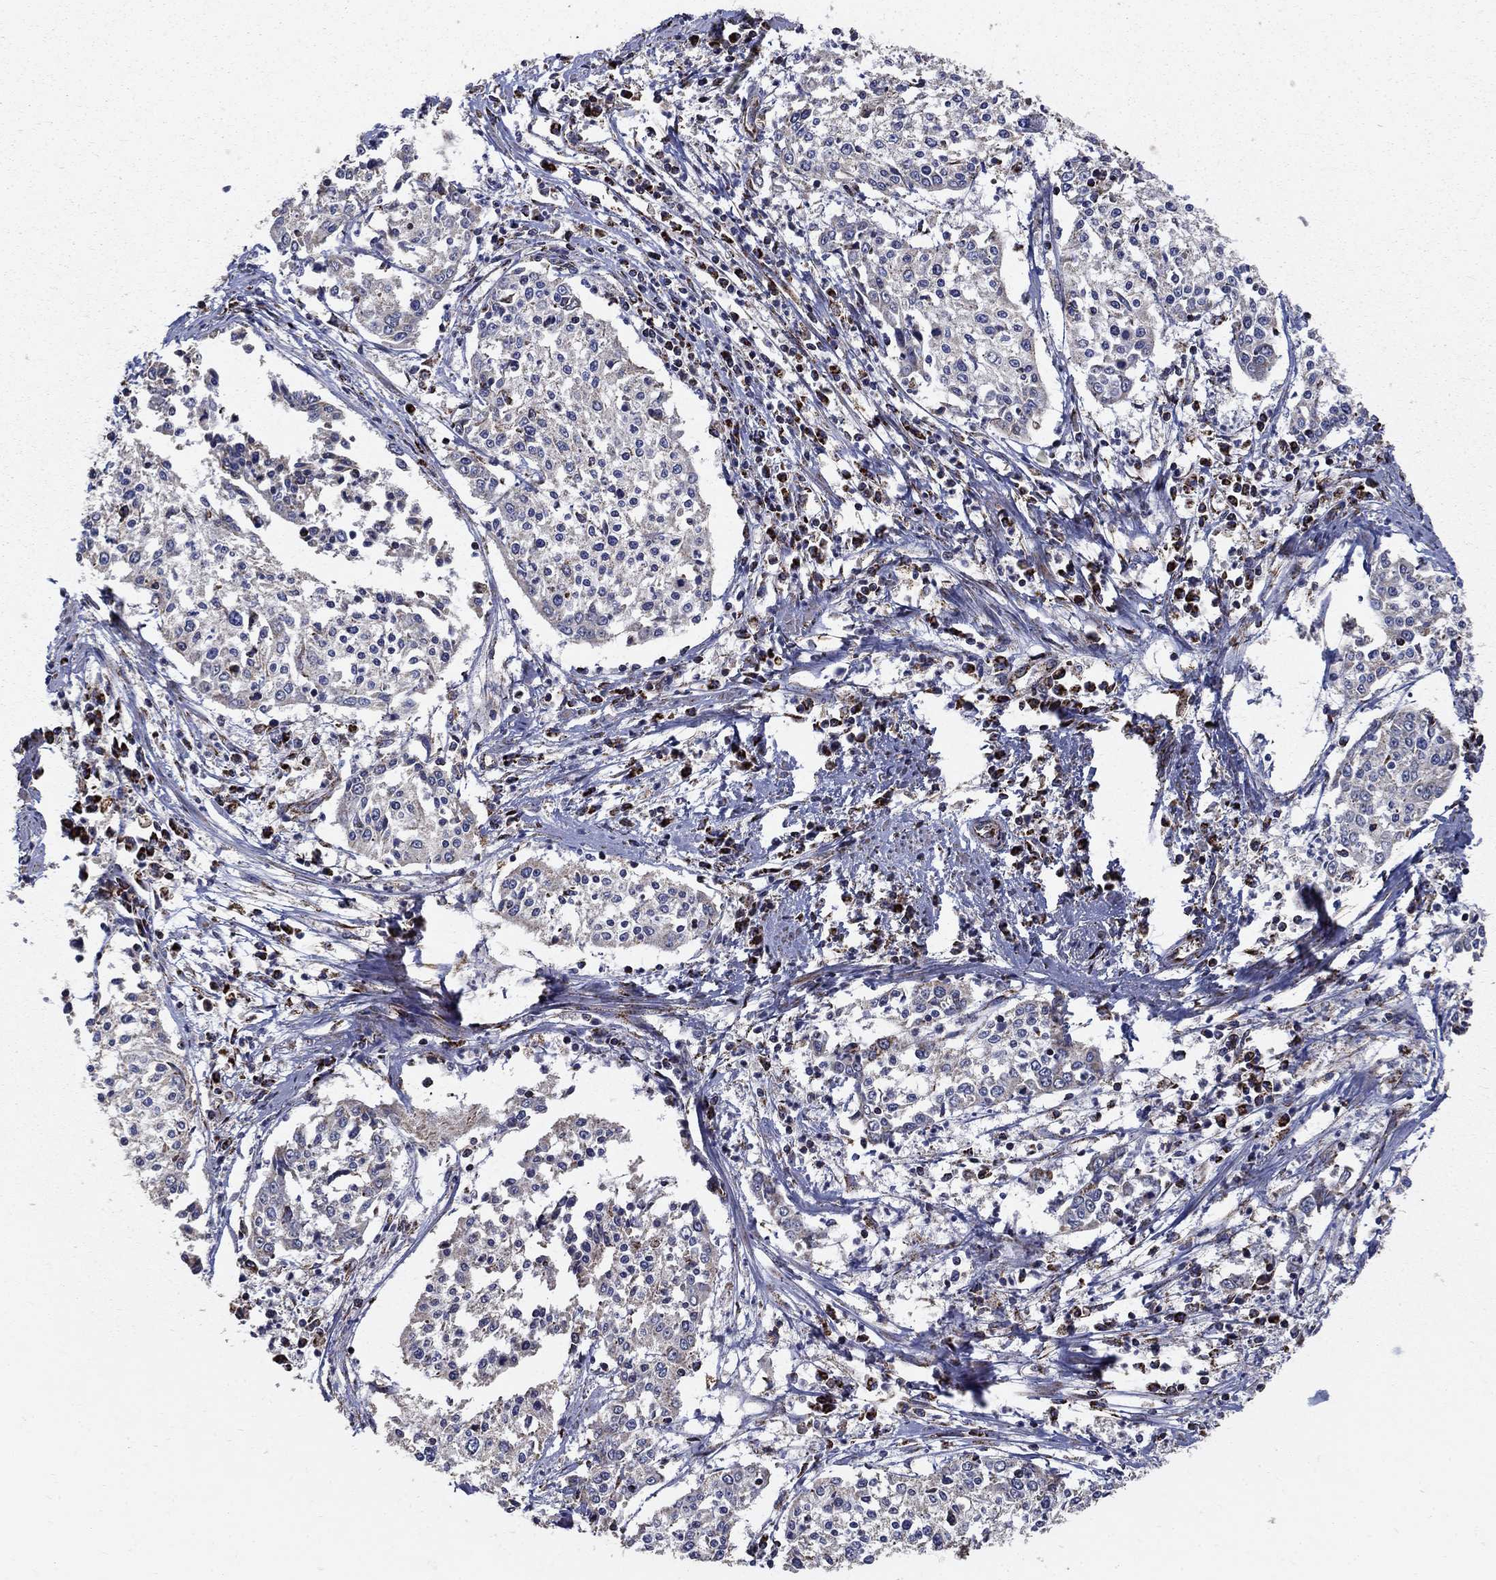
{"staining": {"intensity": "moderate", "quantity": "25%-75%", "location": "cytoplasmic/membranous"}, "tissue": "cervical cancer", "cell_type": "Tumor cells", "image_type": "cancer", "snomed": [{"axis": "morphology", "description": "Squamous cell carcinoma, NOS"}, {"axis": "topography", "description": "Cervix"}], "caption": "Protein staining of cervical cancer (squamous cell carcinoma) tissue demonstrates moderate cytoplasmic/membranous staining in approximately 25%-75% of tumor cells.", "gene": "NDUFS8", "patient": {"sex": "female", "age": 41}}